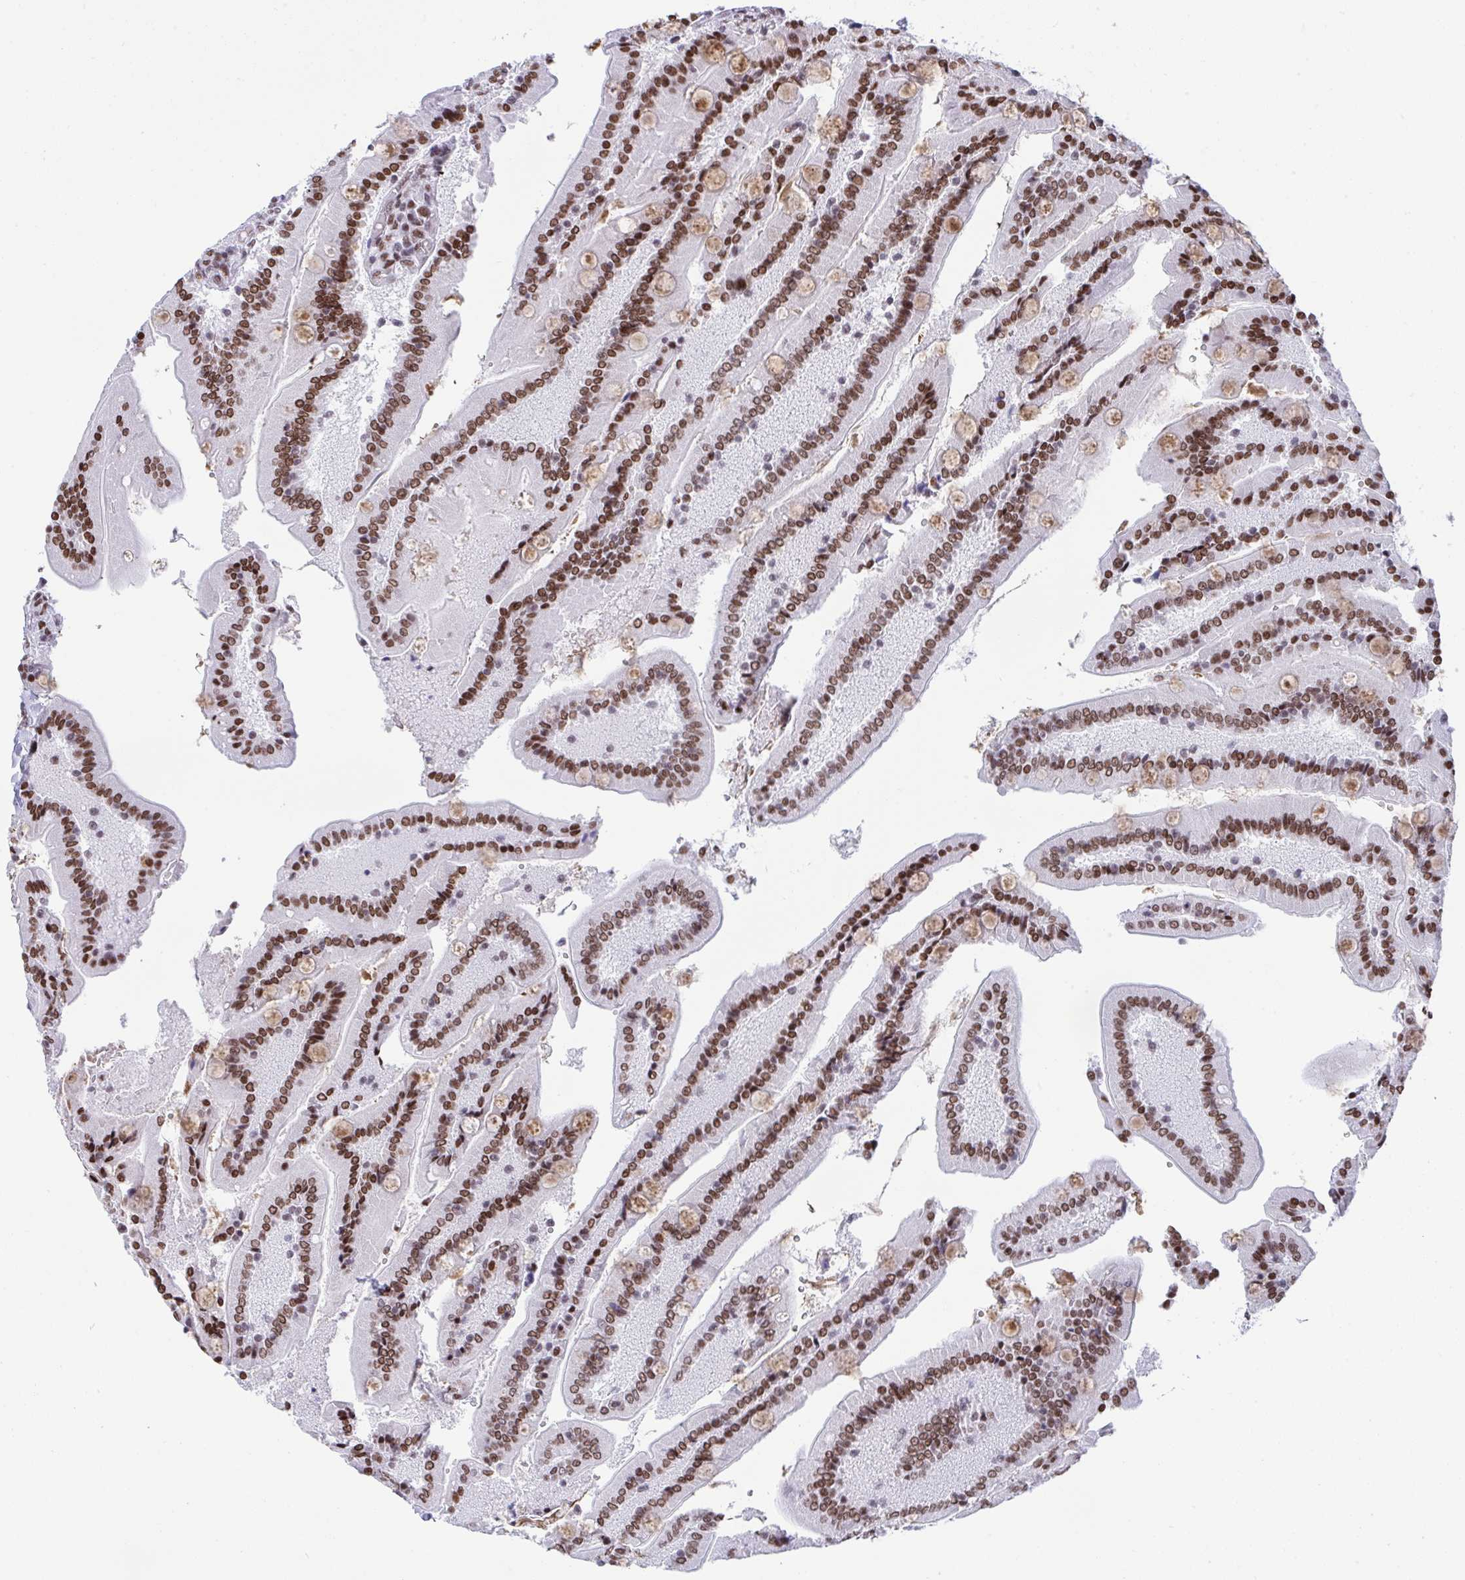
{"staining": {"intensity": "strong", "quantity": ">75%", "location": "nuclear"}, "tissue": "duodenum", "cell_type": "Glandular cells", "image_type": "normal", "snomed": [{"axis": "morphology", "description": "Normal tissue, NOS"}, {"axis": "topography", "description": "Duodenum"}], "caption": "DAB (3,3'-diaminobenzidine) immunohistochemical staining of benign duodenum demonstrates strong nuclear protein expression in about >75% of glandular cells.", "gene": "DDX52", "patient": {"sex": "female", "age": 62}}